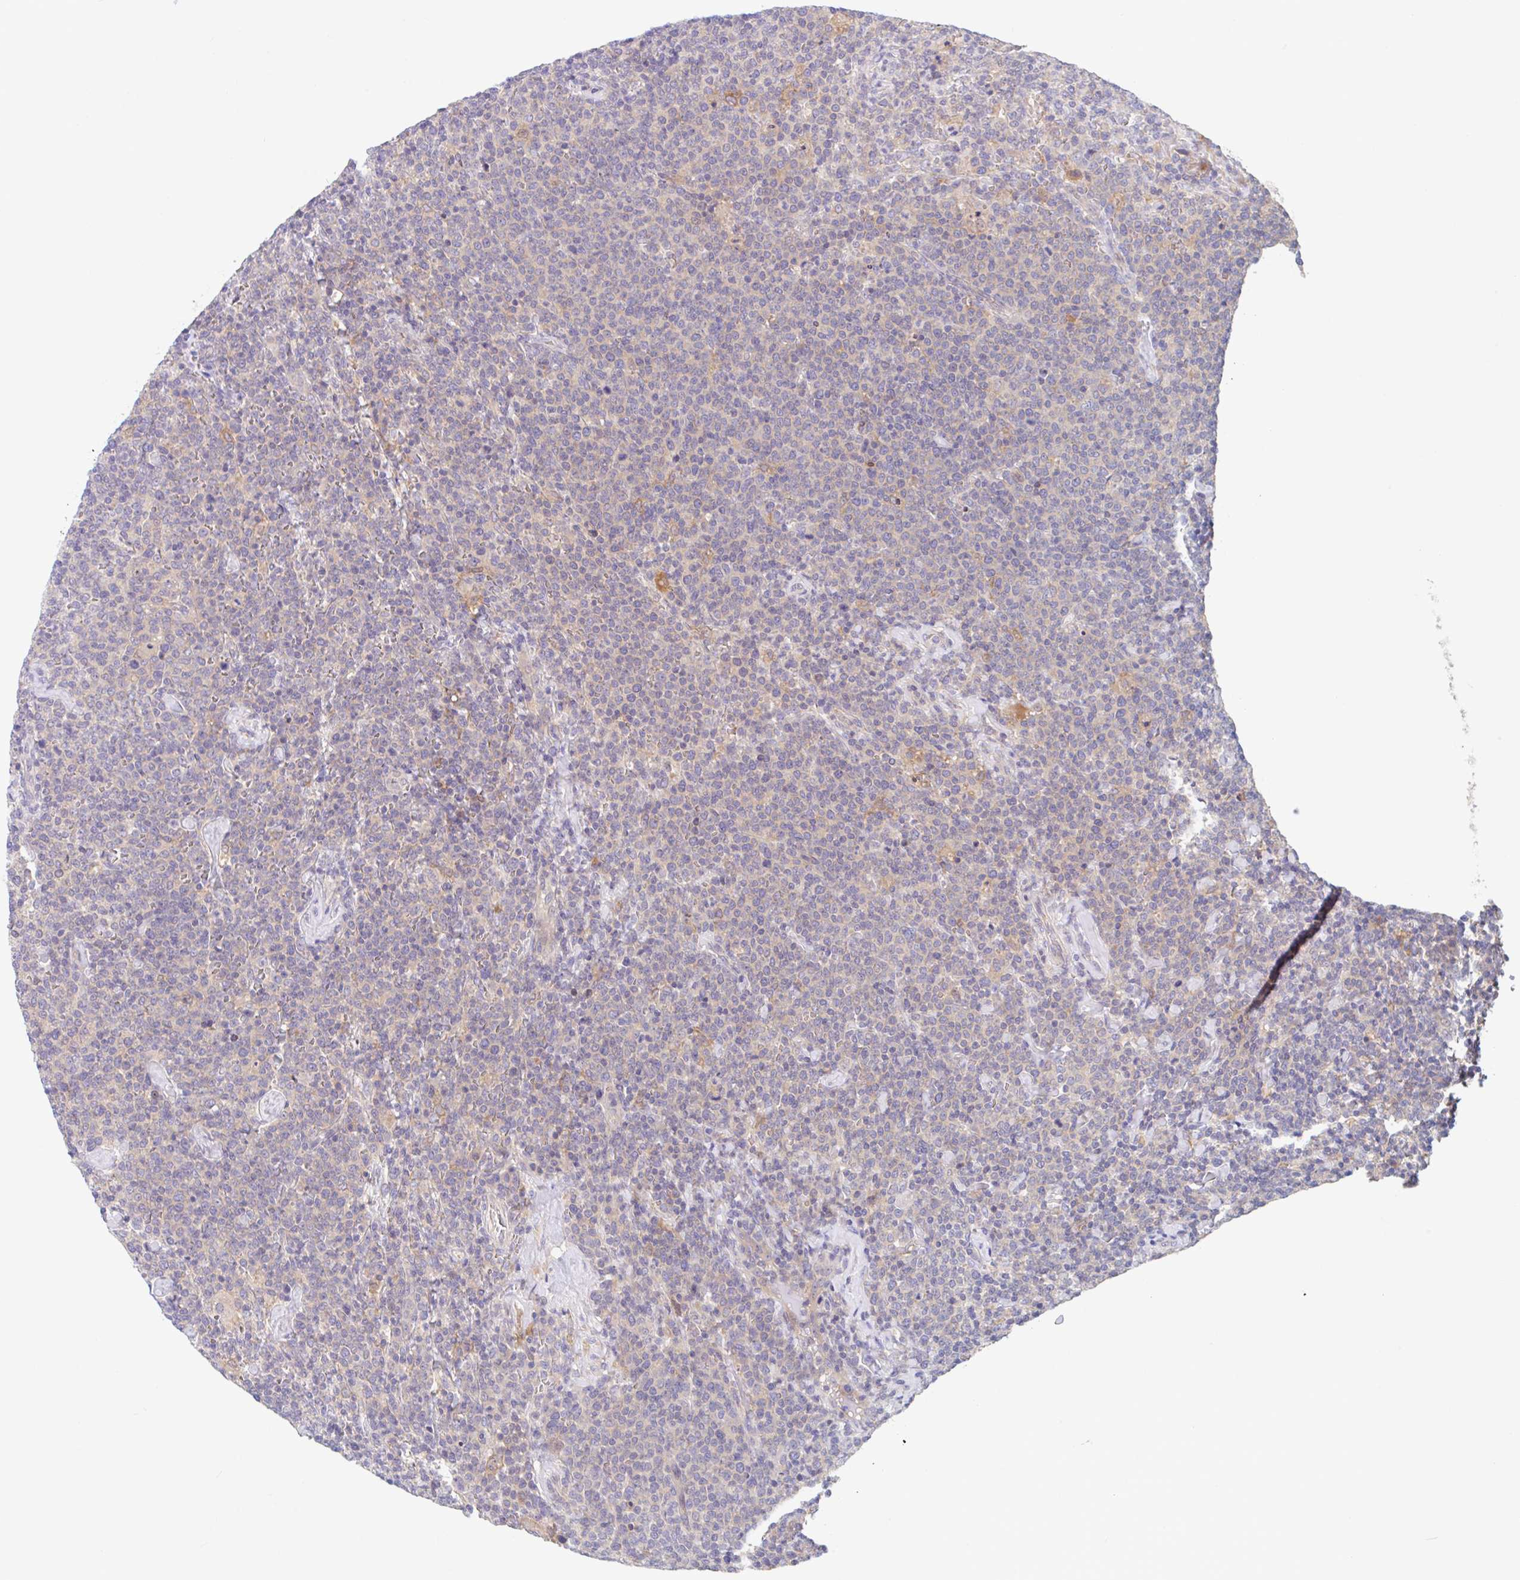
{"staining": {"intensity": "negative", "quantity": "none", "location": "none"}, "tissue": "lymphoma", "cell_type": "Tumor cells", "image_type": "cancer", "snomed": [{"axis": "morphology", "description": "Malignant lymphoma, non-Hodgkin's type, High grade"}, {"axis": "topography", "description": "Lymph node"}], "caption": "DAB (3,3'-diaminobenzidine) immunohistochemical staining of human malignant lymphoma, non-Hodgkin's type (high-grade) shows no significant staining in tumor cells.", "gene": "TMEM86A", "patient": {"sex": "male", "age": 61}}